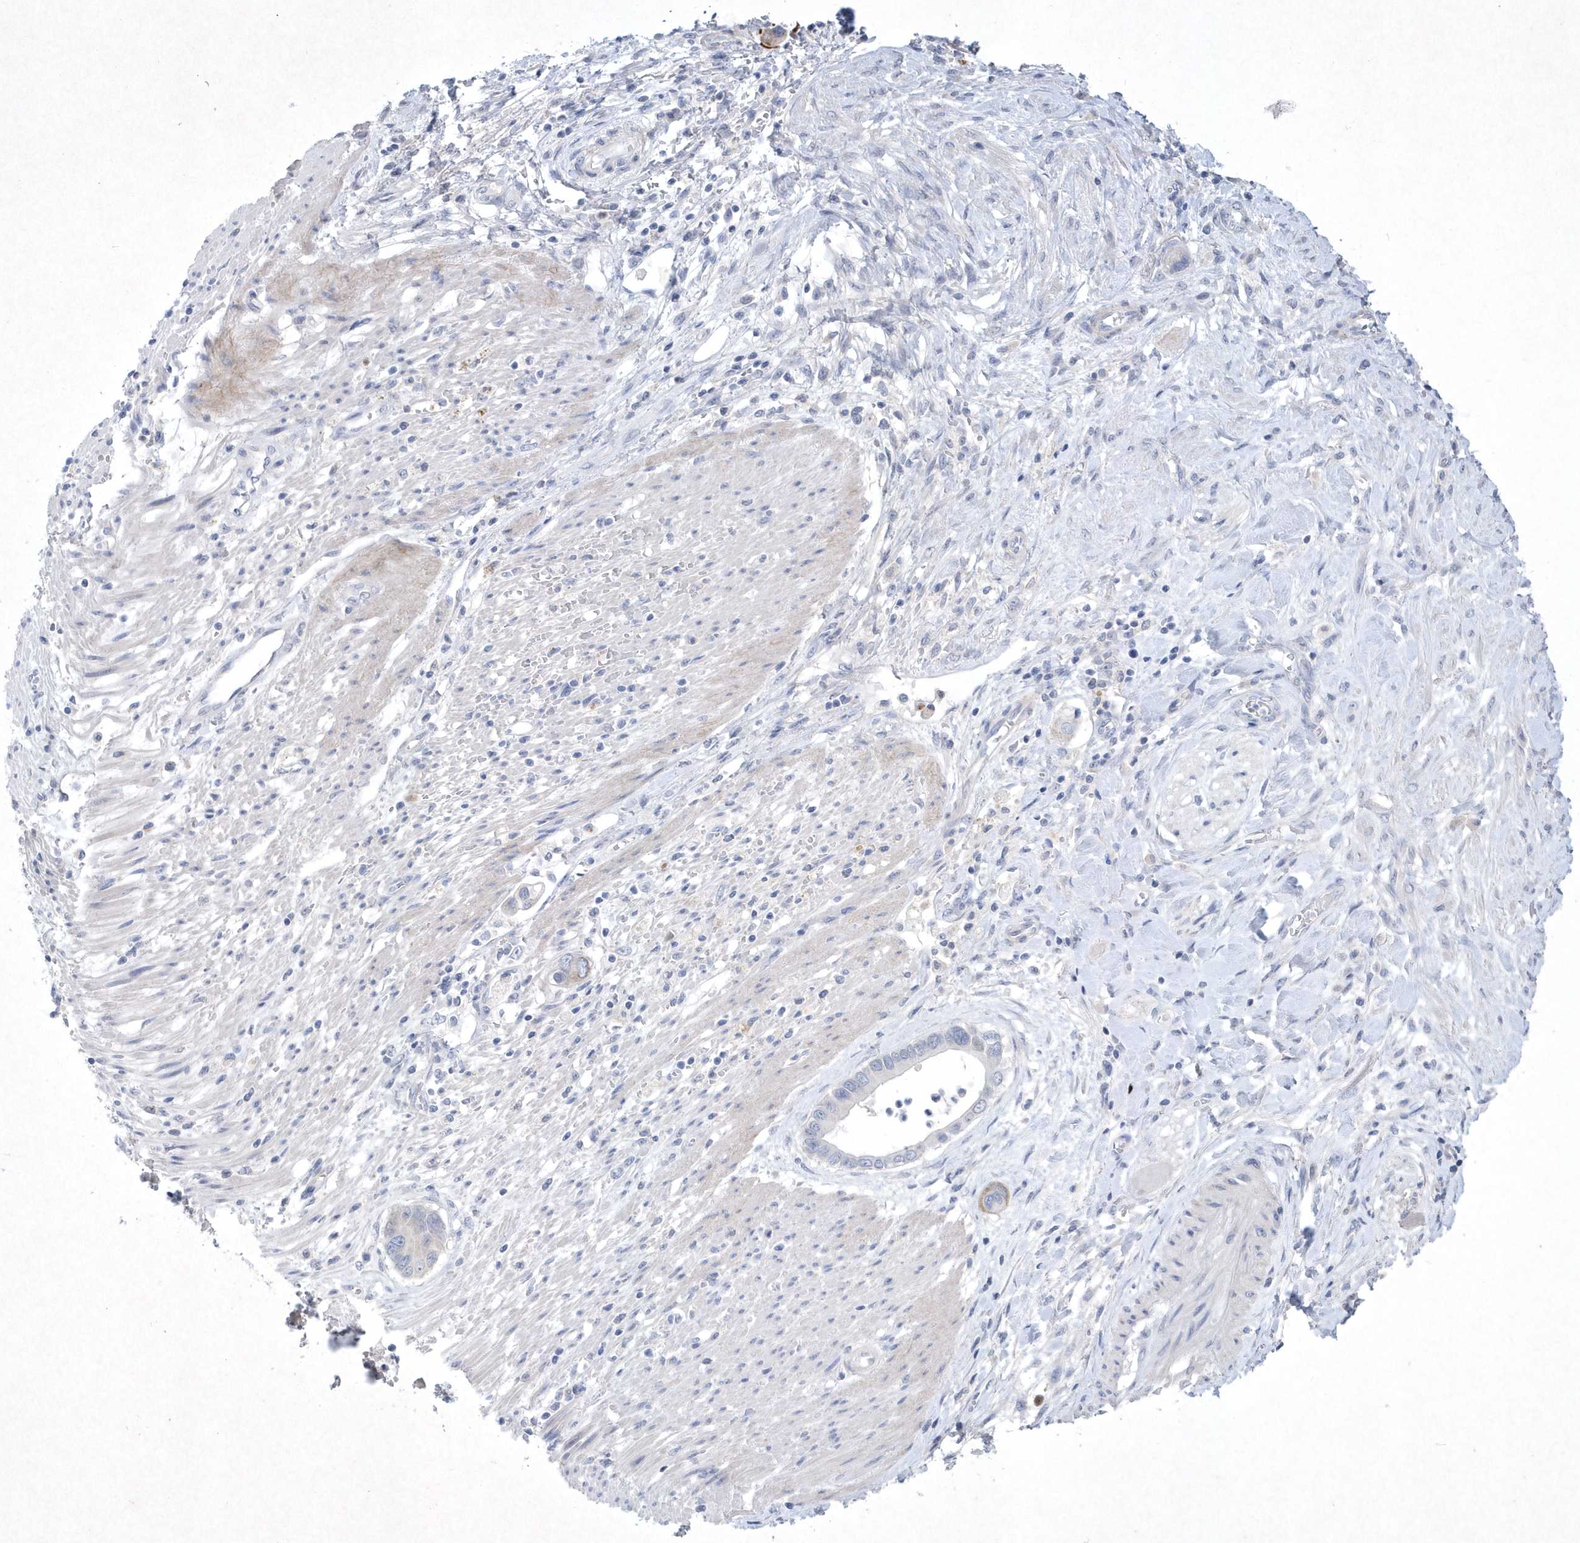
{"staining": {"intensity": "negative", "quantity": "none", "location": "none"}, "tissue": "pancreatic cancer", "cell_type": "Tumor cells", "image_type": "cancer", "snomed": [{"axis": "morphology", "description": "Adenocarcinoma, NOS"}, {"axis": "topography", "description": "Pancreas"}], "caption": "Immunohistochemistry photomicrograph of human pancreatic adenocarcinoma stained for a protein (brown), which demonstrates no staining in tumor cells.", "gene": "BHLHA15", "patient": {"sex": "male", "age": 68}}